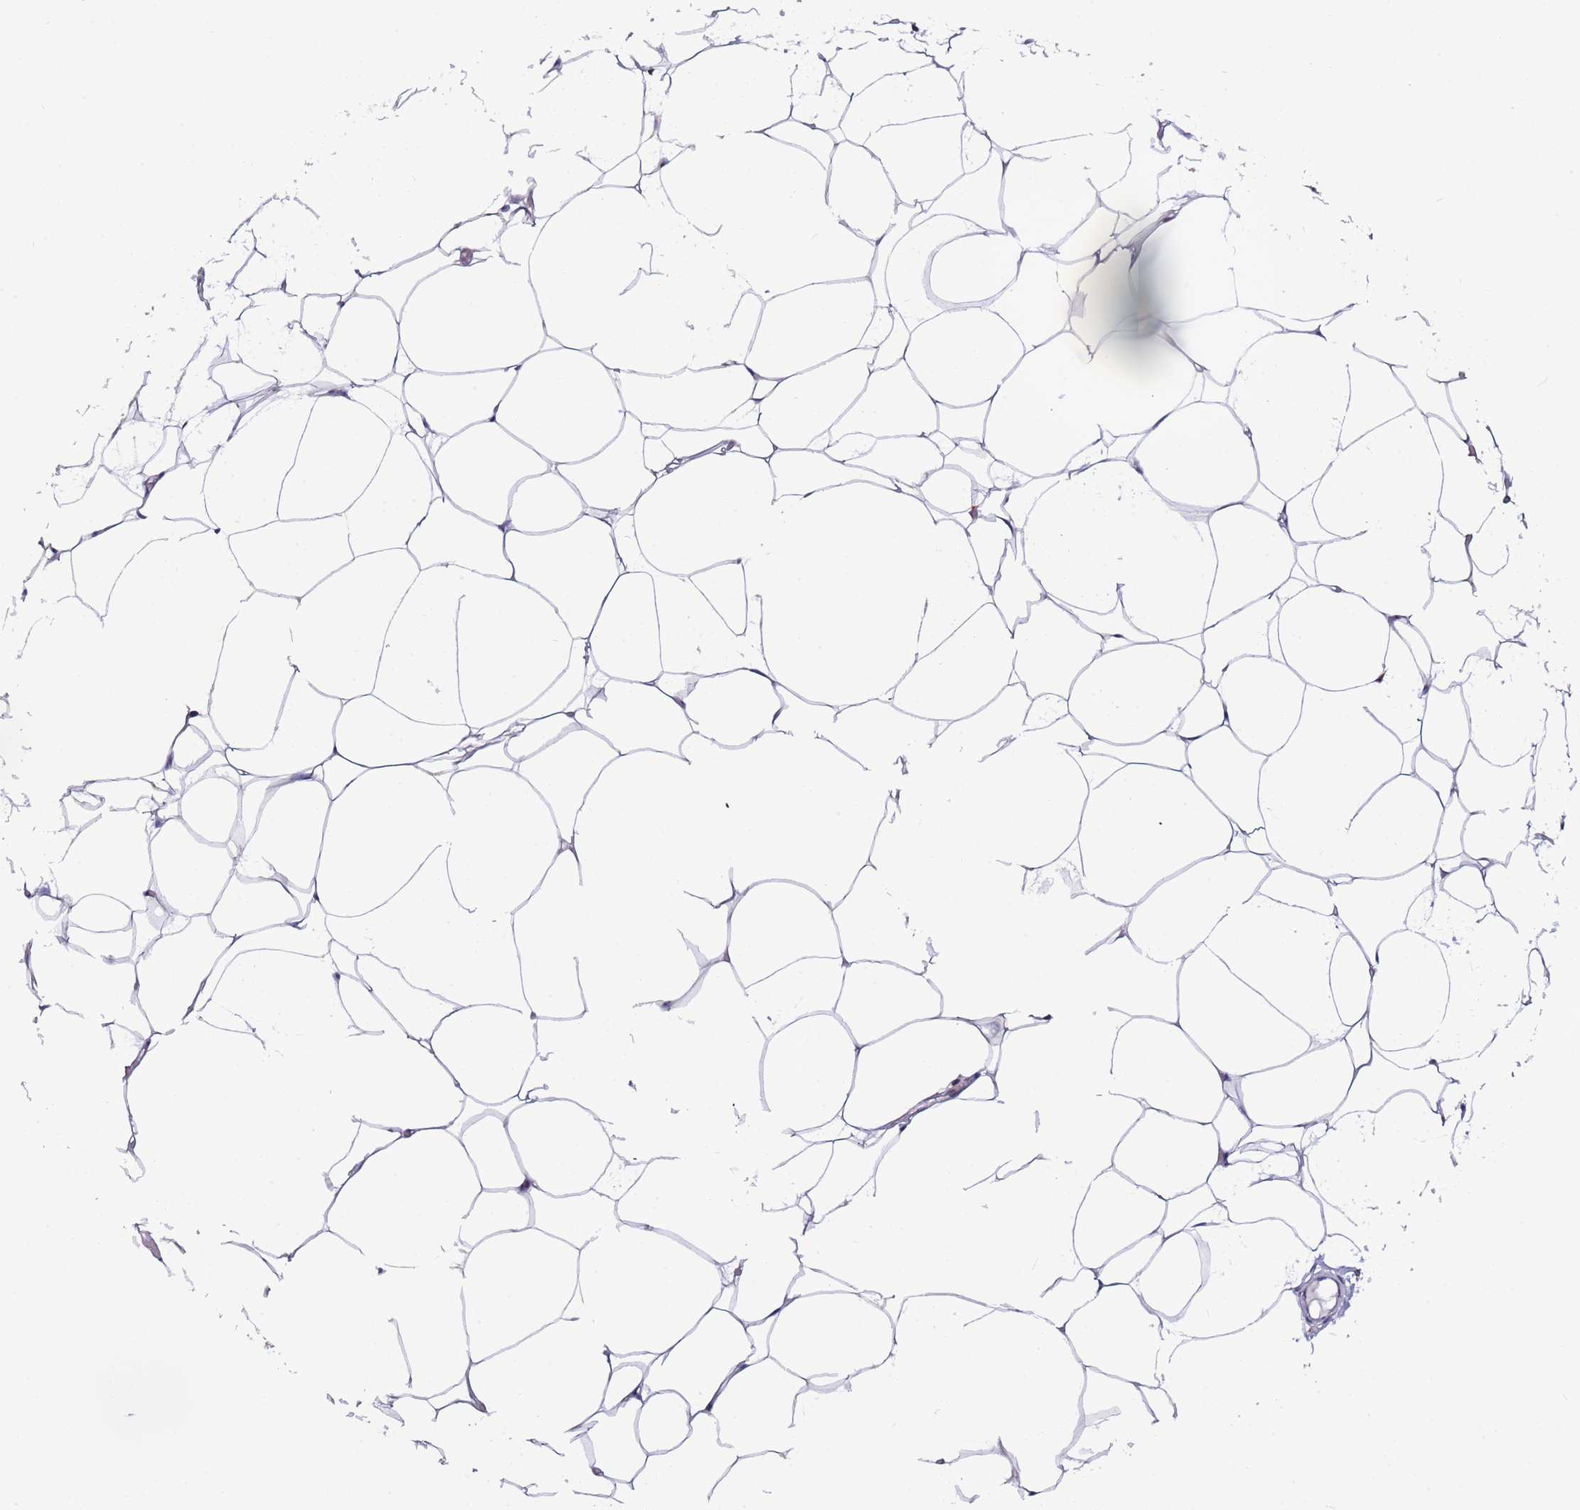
{"staining": {"intensity": "negative", "quantity": "none", "location": "none"}, "tissue": "adipose tissue", "cell_type": "Adipocytes", "image_type": "normal", "snomed": [{"axis": "morphology", "description": "Normal tissue, NOS"}, {"axis": "topography", "description": "Breast"}], "caption": "Immunohistochemical staining of benign adipose tissue reveals no significant expression in adipocytes.", "gene": "AHI1", "patient": {"sex": "female", "age": 23}}